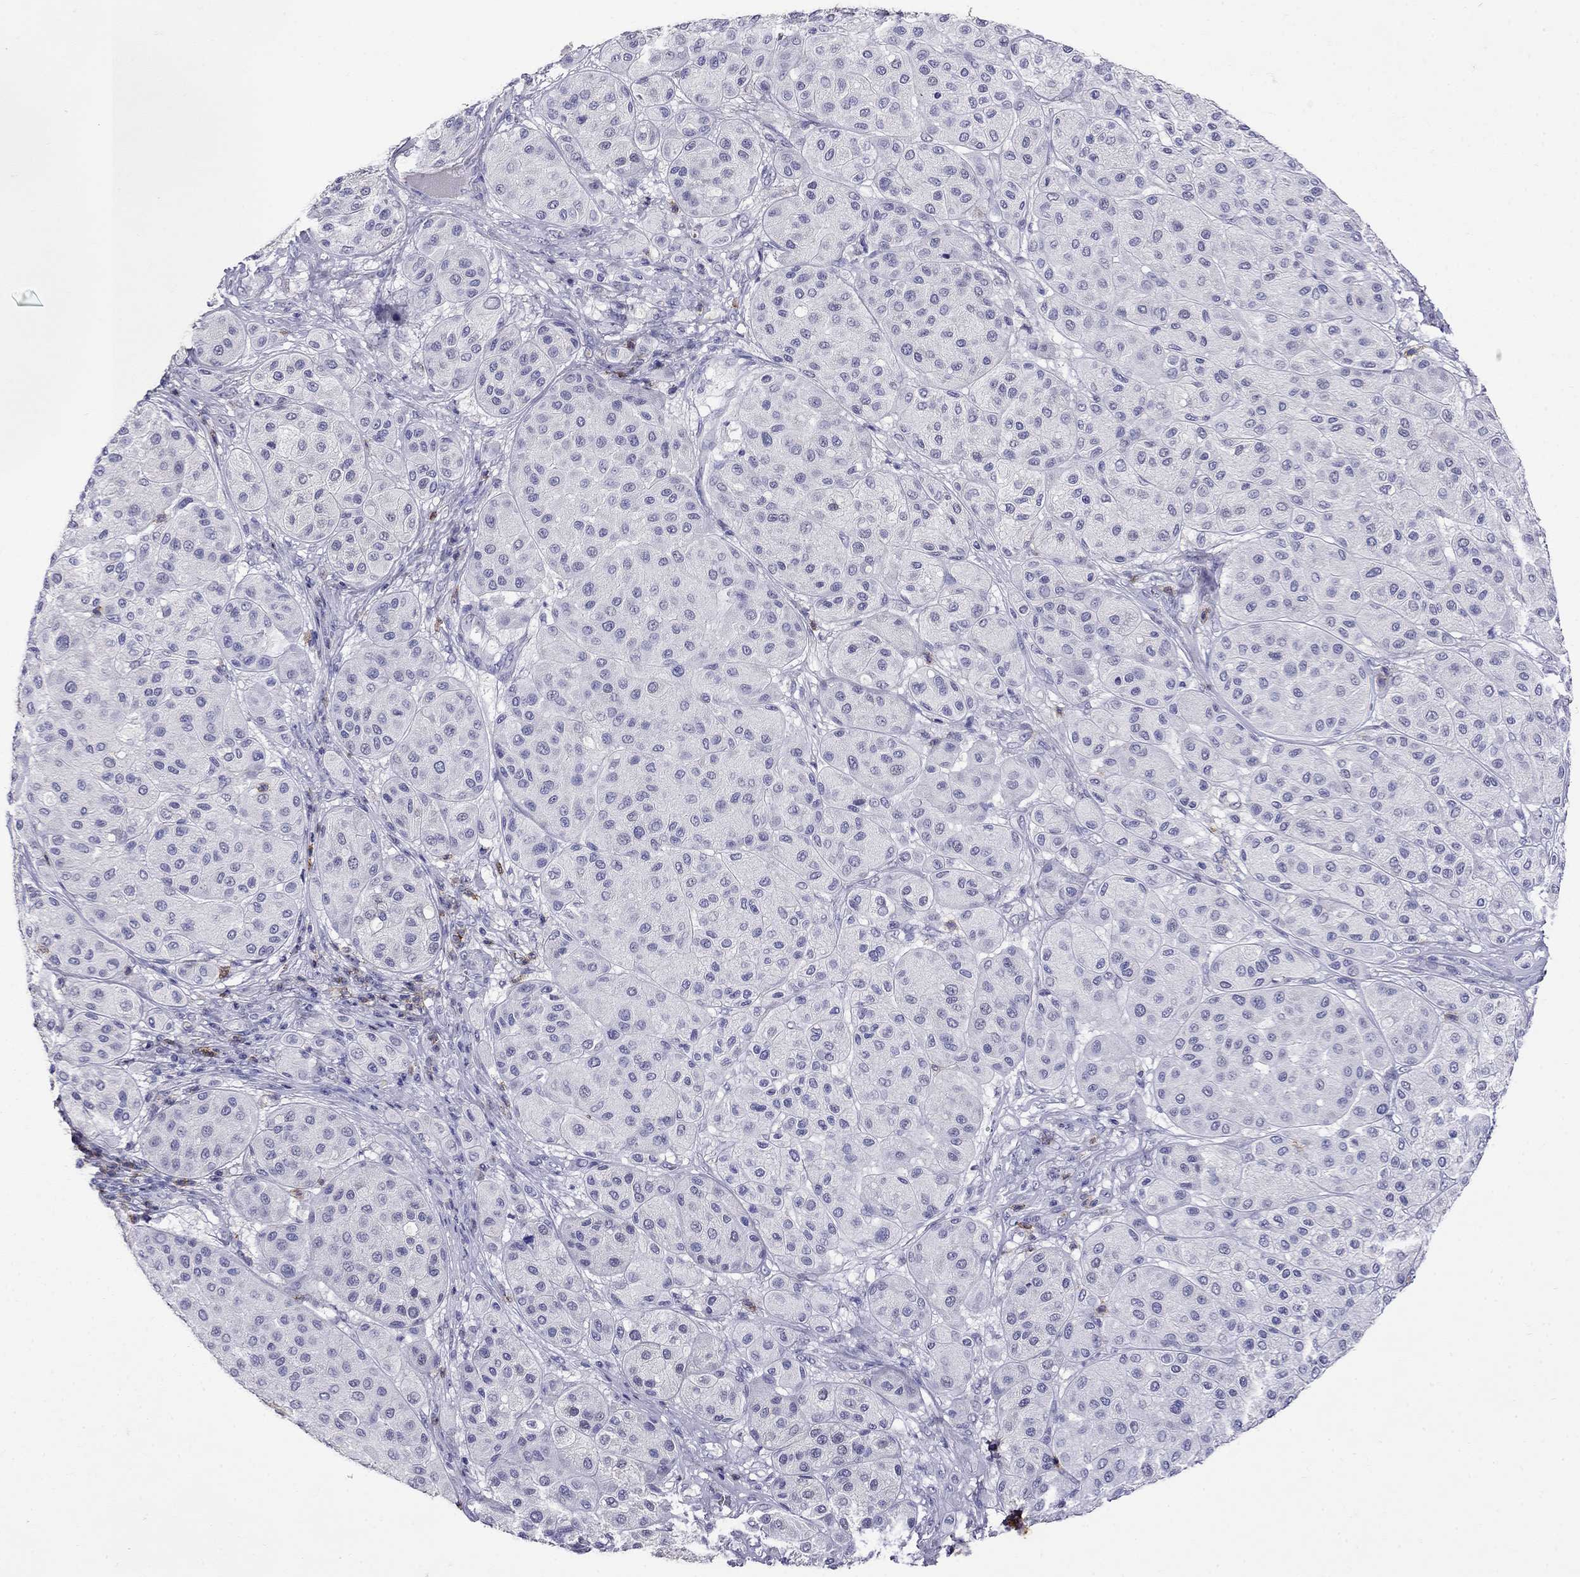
{"staining": {"intensity": "negative", "quantity": "none", "location": "none"}, "tissue": "melanoma", "cell_type": "Tumor cells", "image_type": "cancer", "snomed": [{"axis": "morphology", "description": "Malignant melanoma, Metastatic site"}, {"axis": "topography", "description": "Smooth muscle"}], "caption": "The photomicrograph exhibits no staining of tumor cells in malignant melanoma (metastatic site).", "gene": "CD8B", "patient": {"sex": "male", "age": 41}}